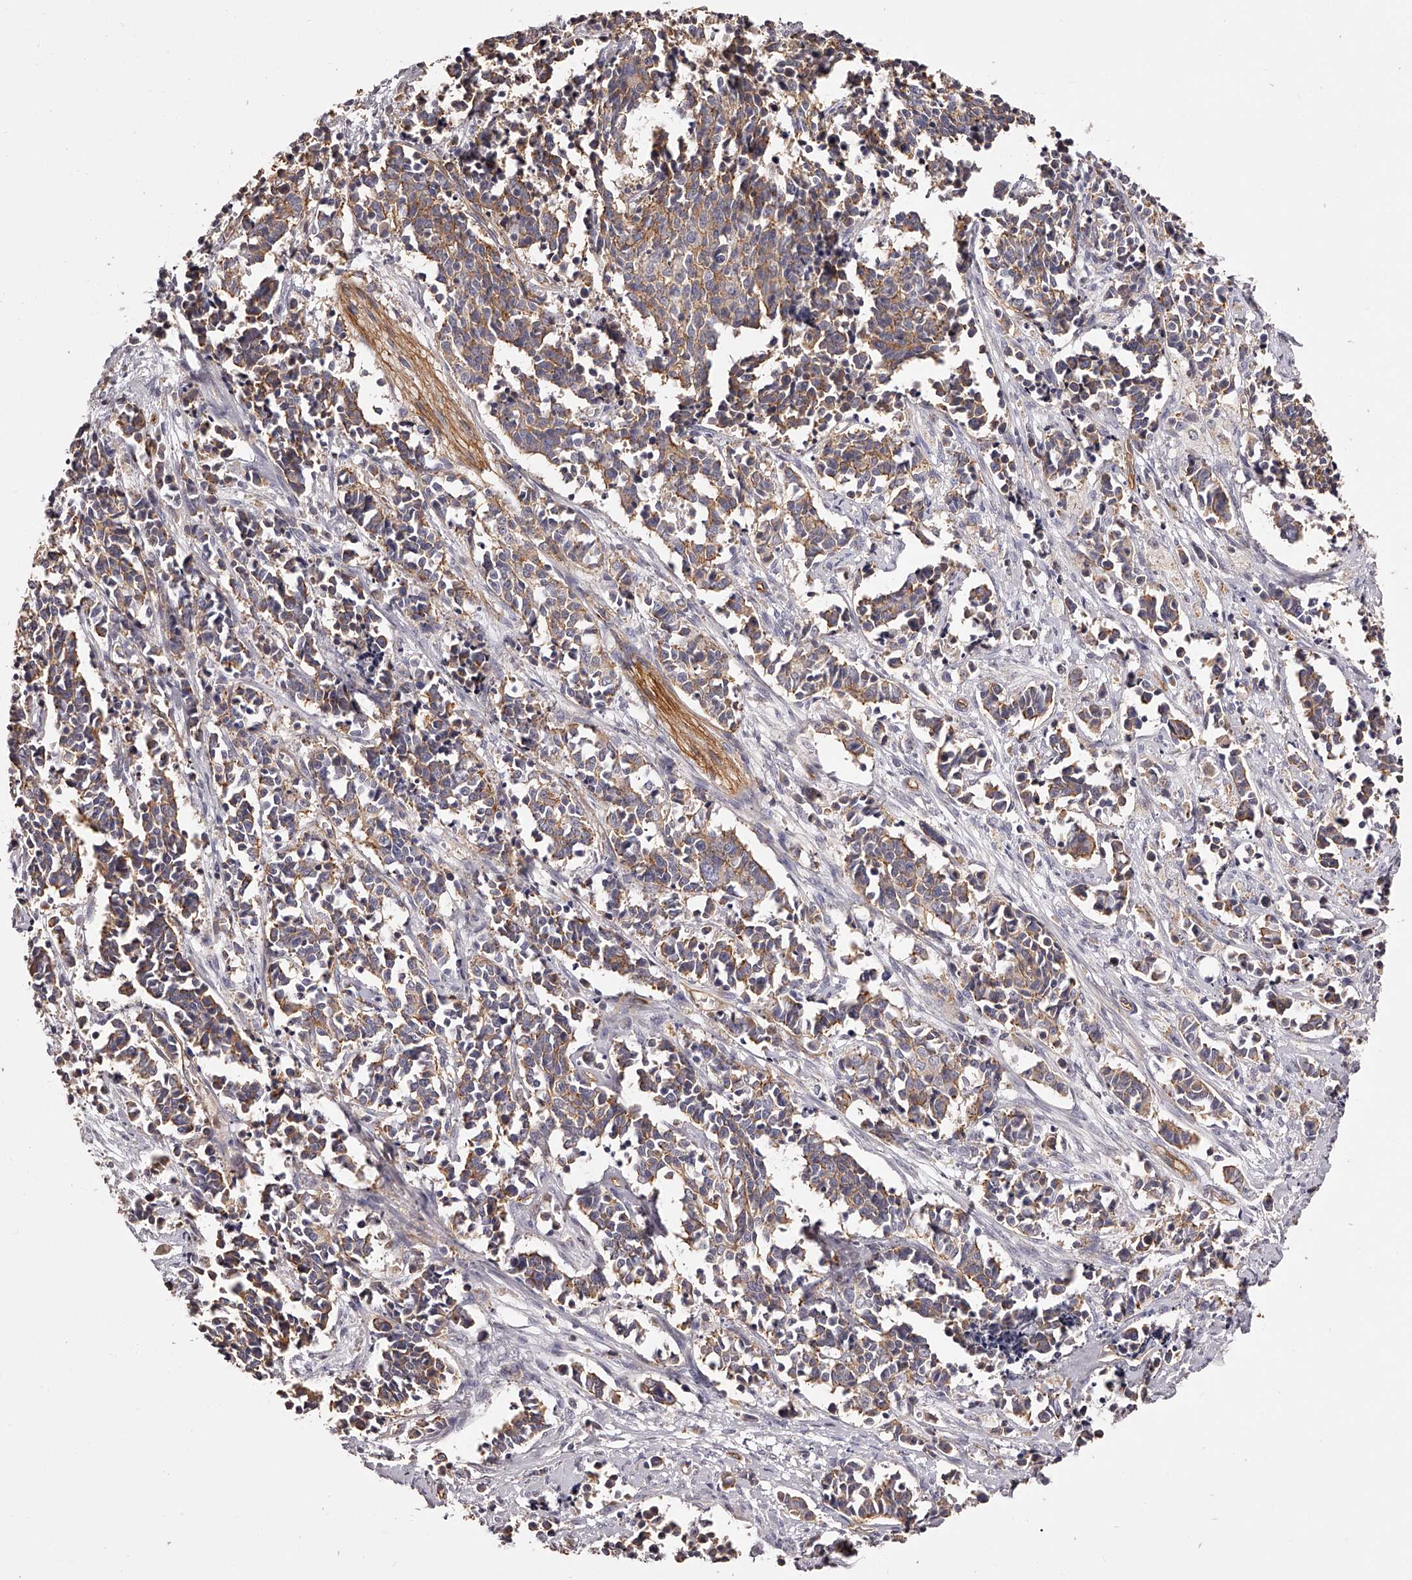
{"staining": {"intensity": "weak", "quantity": ">75%", "location": "cytoplasmic/membranous"}, "tissue": "cervical cancer", "cell_type": "Tumor cells", "image_type": "cancer", "snomed": [{"axis": "morphology", "description": "Normal tissue, NOS"}, {"axis": "morphology", "description": "Squamous cell carcinoma, NOS"}, {"axis": "topography", "description": "Cervix"}], "caption": "This is a photomicrograph of immunohistochemistry staining of cervical squamous cell carcinoma, which shows weak expression in the cytoplasmic/membranous of tumor cells.", "gene": "LTV1", "patient": {"sex": "female", "age": 35}}